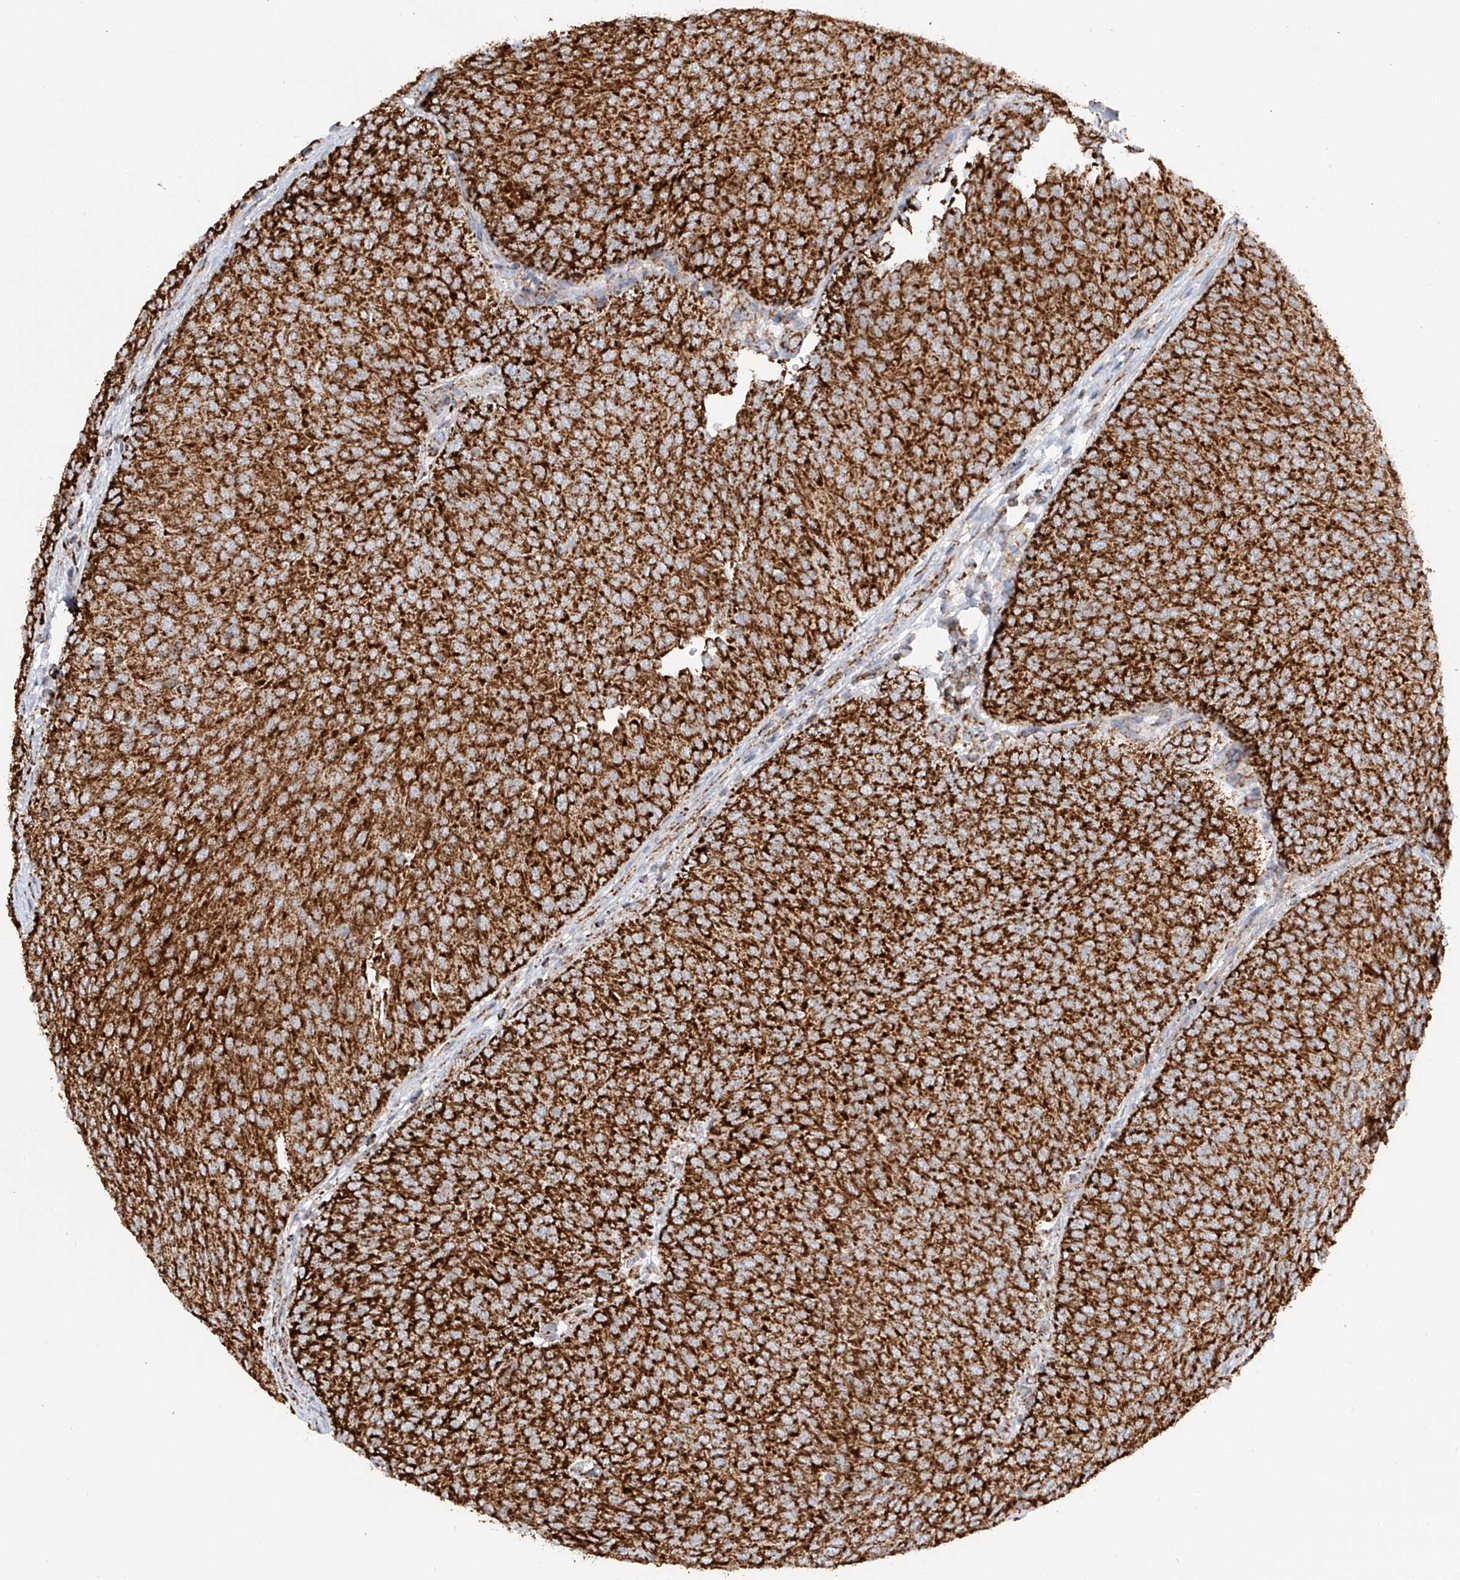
{"staining": {"intensity": "strong", "quantity": ">75%", "location": "cytoplasmic/membranous"}, "tissue": "urothelial cancer", "cell_type": "Tumor cells", "image_type": "cancer", "snomed": [{"axis": "morphology", "description": "Urothelial carcinoma, Low grade"}, {"axis": "topography", "description": "Urinary bladder"}], "caption": "A high amount of strong cytoplasmic/membranous staining is appreciated in about >75% of tumor cells in urothelial cancer tissue.", "gene": "TTC27", "patient": {"sex": "female", "age": 79}}